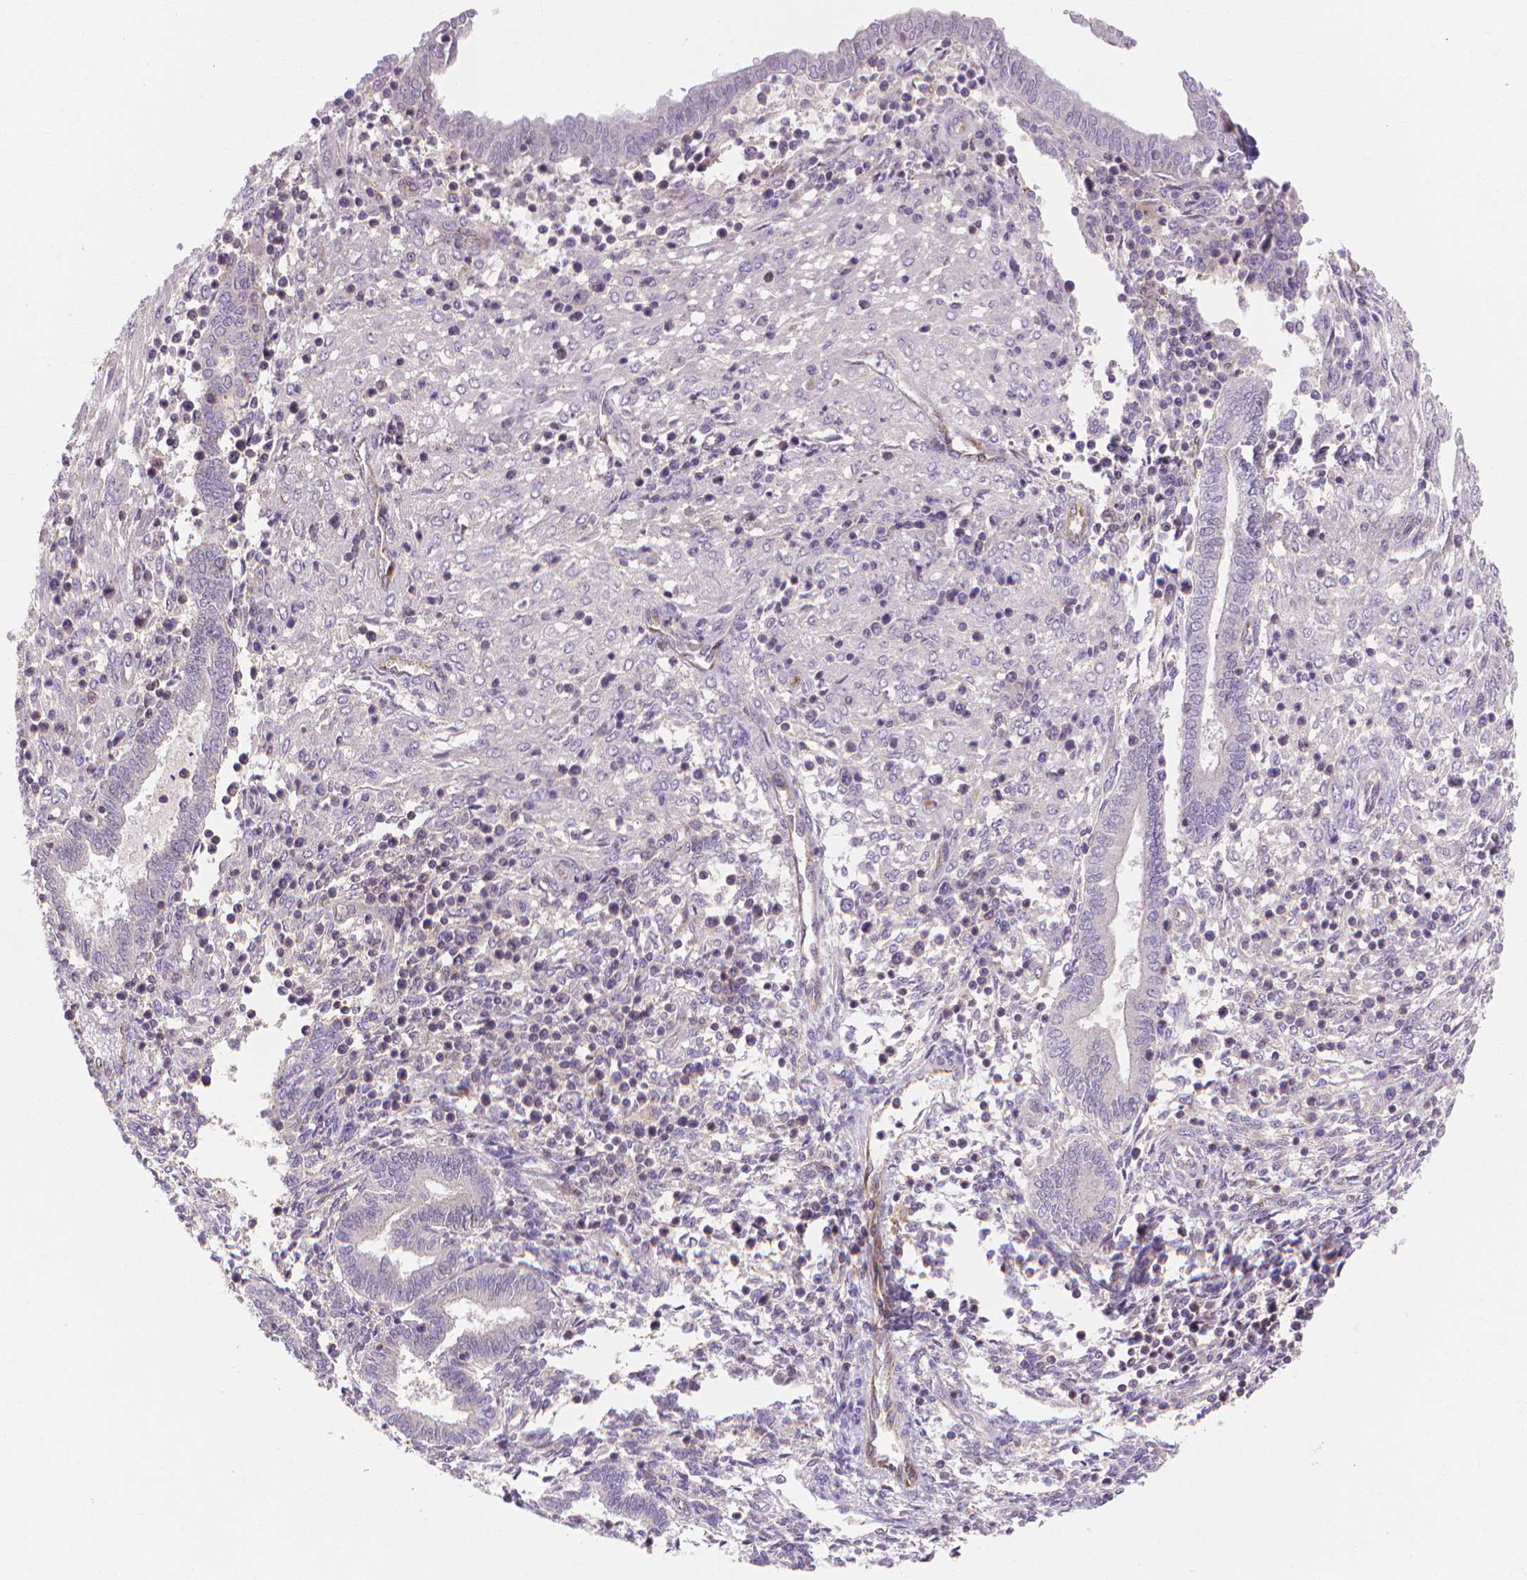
{"staining": {"intensity": "negative", "quantity": "none", "location": "none"}, "tissue": "endometrium", "cell_type": "Cells in endometrial stroma", "image_type": "normal", "snomed": [{"axis": "morphology", "description": "Normal tissue, NOS"}, {"axis": "topography", "description": "Endometrium"}], "caption": "The immunohistochemistry (IHC) image has no significant expression in cells in endometrial stroma of endometrium.", "gene": "PRDM13", "patient": {"sex": "female", "age": 42}}